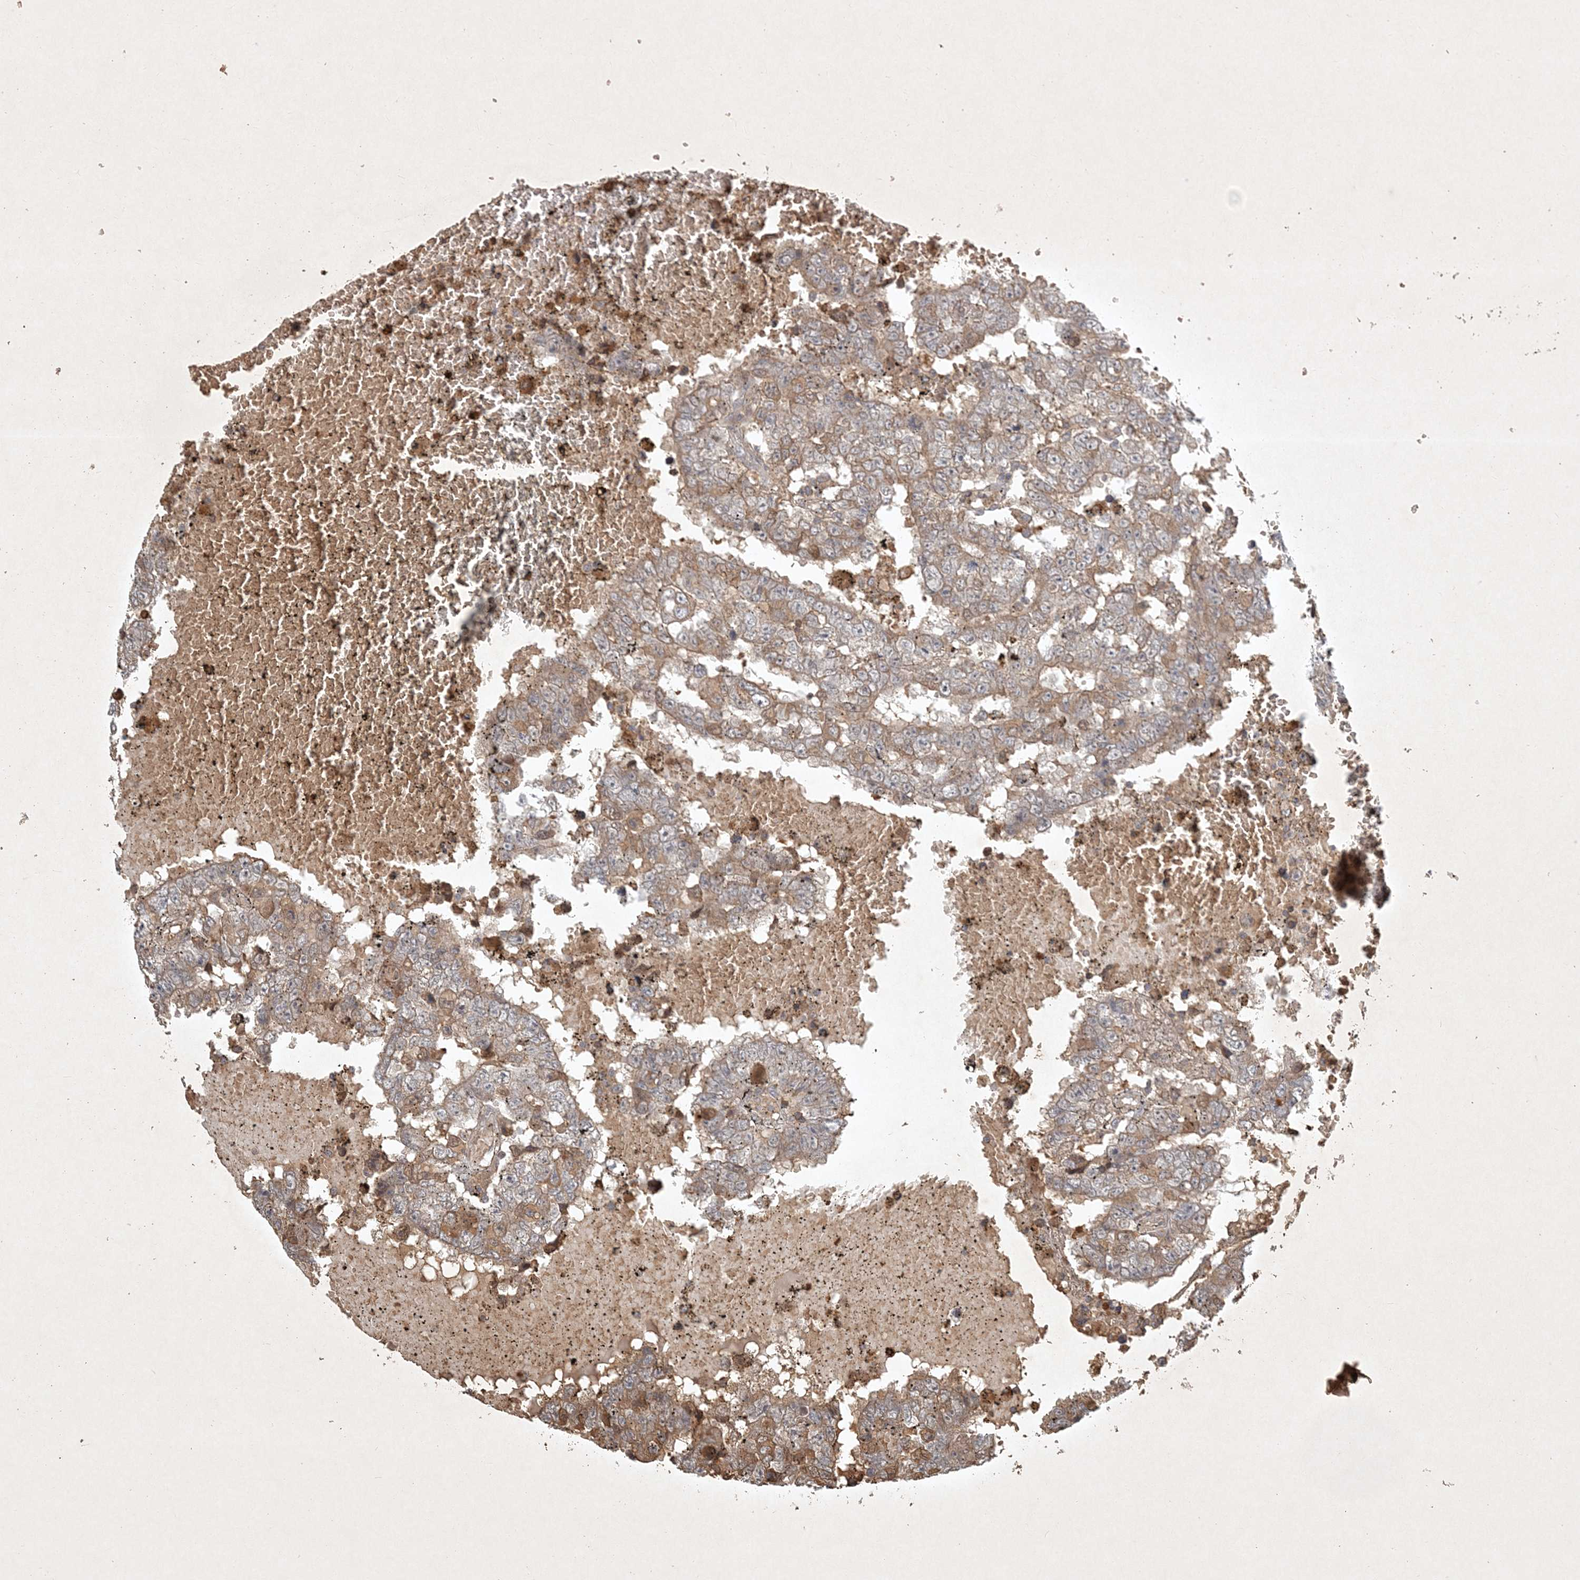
{"staining": {"intensity": "moderate", "quantity": ">75%", "location": "cytoplasmic/membranous"}, "tissue": "testis cancer", "cell_type": "Tumor cells", "image_type": "cancer", "snomed": [{"axis": "morphology", "description": "Carcinoma, Embryonal, NOS"}, {"axis": "topography", "description": "Testis"}], "caption": "DAB (3,3'-diaminobenzidine) immunohistochemical staining of human embryonal carcinoma (testis) displays moderate cytoplasmic/membranous protein expression in about >75% of tumor cells. The staining is performed using DAB brown chromogen to label protein expression. The nuclei are counter-stained blue using hematoxylin.", "gene": "TNFAIP6", "patient": {"sex": "male", "age": 25}}